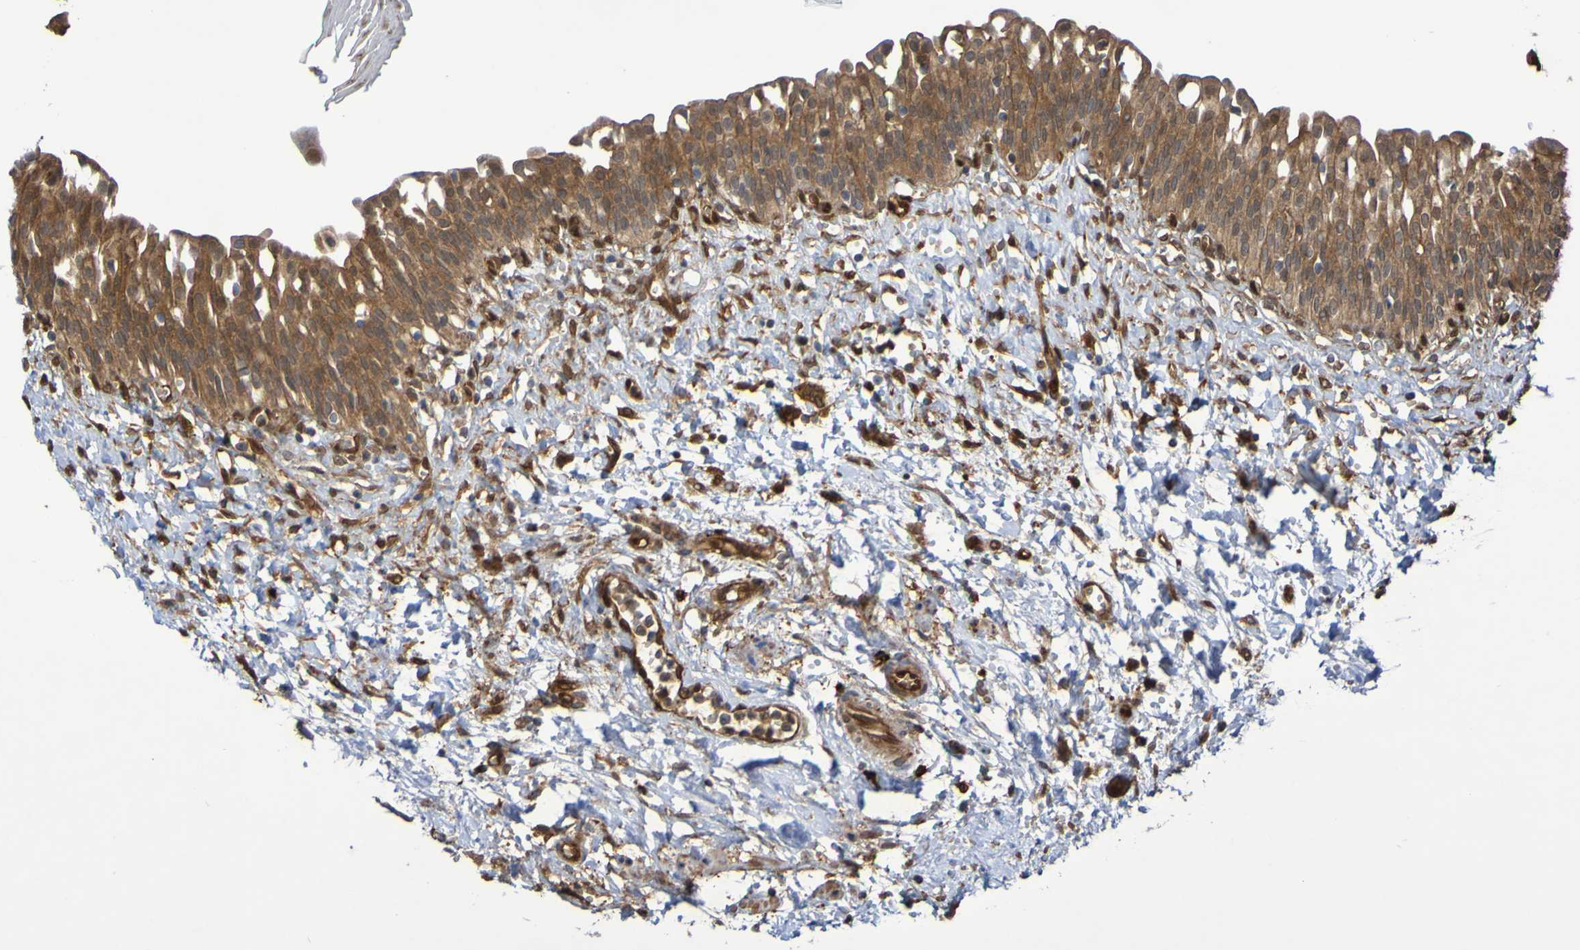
{"staining": {"intensity": "moderate", "quantity": ">75%", "location": "cytoplasmic/membranous"}, "tissue": "urinary bladder", "cell_type": "Urothelial cells", "image_type": "normal", "snomed": [{"axis": "morphology", "description": "Normal tissue, NOS"}, {"axis": "topography", "description": "Urinary bladder"}], "caption": "Immunohistochemistry (IHC) micrograph of benign urinary bladder: human urinary bladder stained using immunohistochemistry reveals medium levels of moderate protein expression localized specifically in the cytoplasmic/membranous of urothelial cells, appearing as a cytoplasmic/membranous brown color.", "gene": "SERPINB6", "patient": {"sex": "male", "age": 55}}